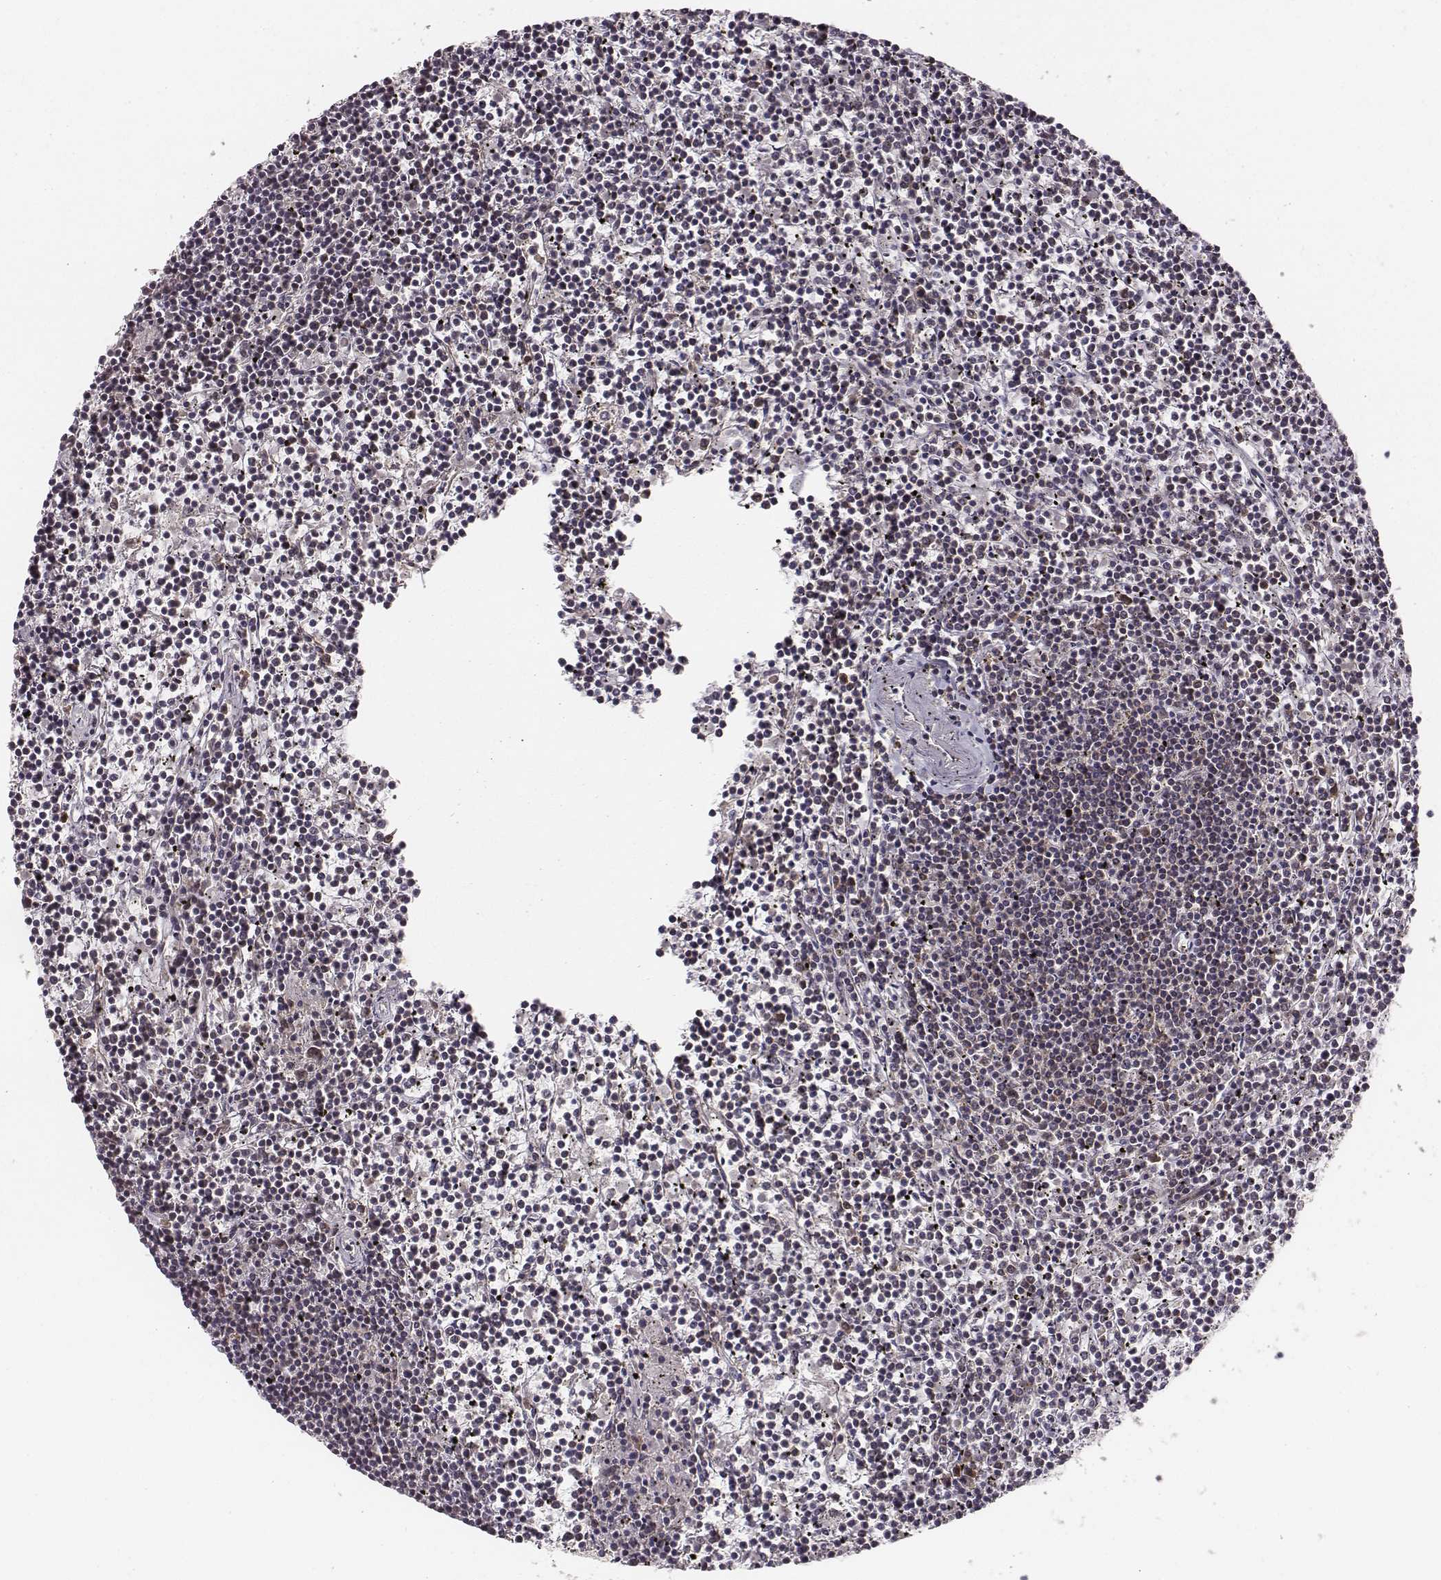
{"staining": {"intensity": "weak", "quantity": ">75%", "location": "cytoplasmic/membranous"}, "tissue": "lymphoma", "cell_type": "Tumor cells", "image_type": "cancer", "snomed": [{"axis": "morphology", "description": "Malignant lymphoma, non-Hodgkin's type, Low grade"}, {"axis": "topography", "description": "Spleen"}], "caption": "Weak cytoplasmic/membranous staining is present in about >75% of tumor cells in lymphoma.", "gene": "VPS26A", "patient": {"sex": "female", "age": 19}}